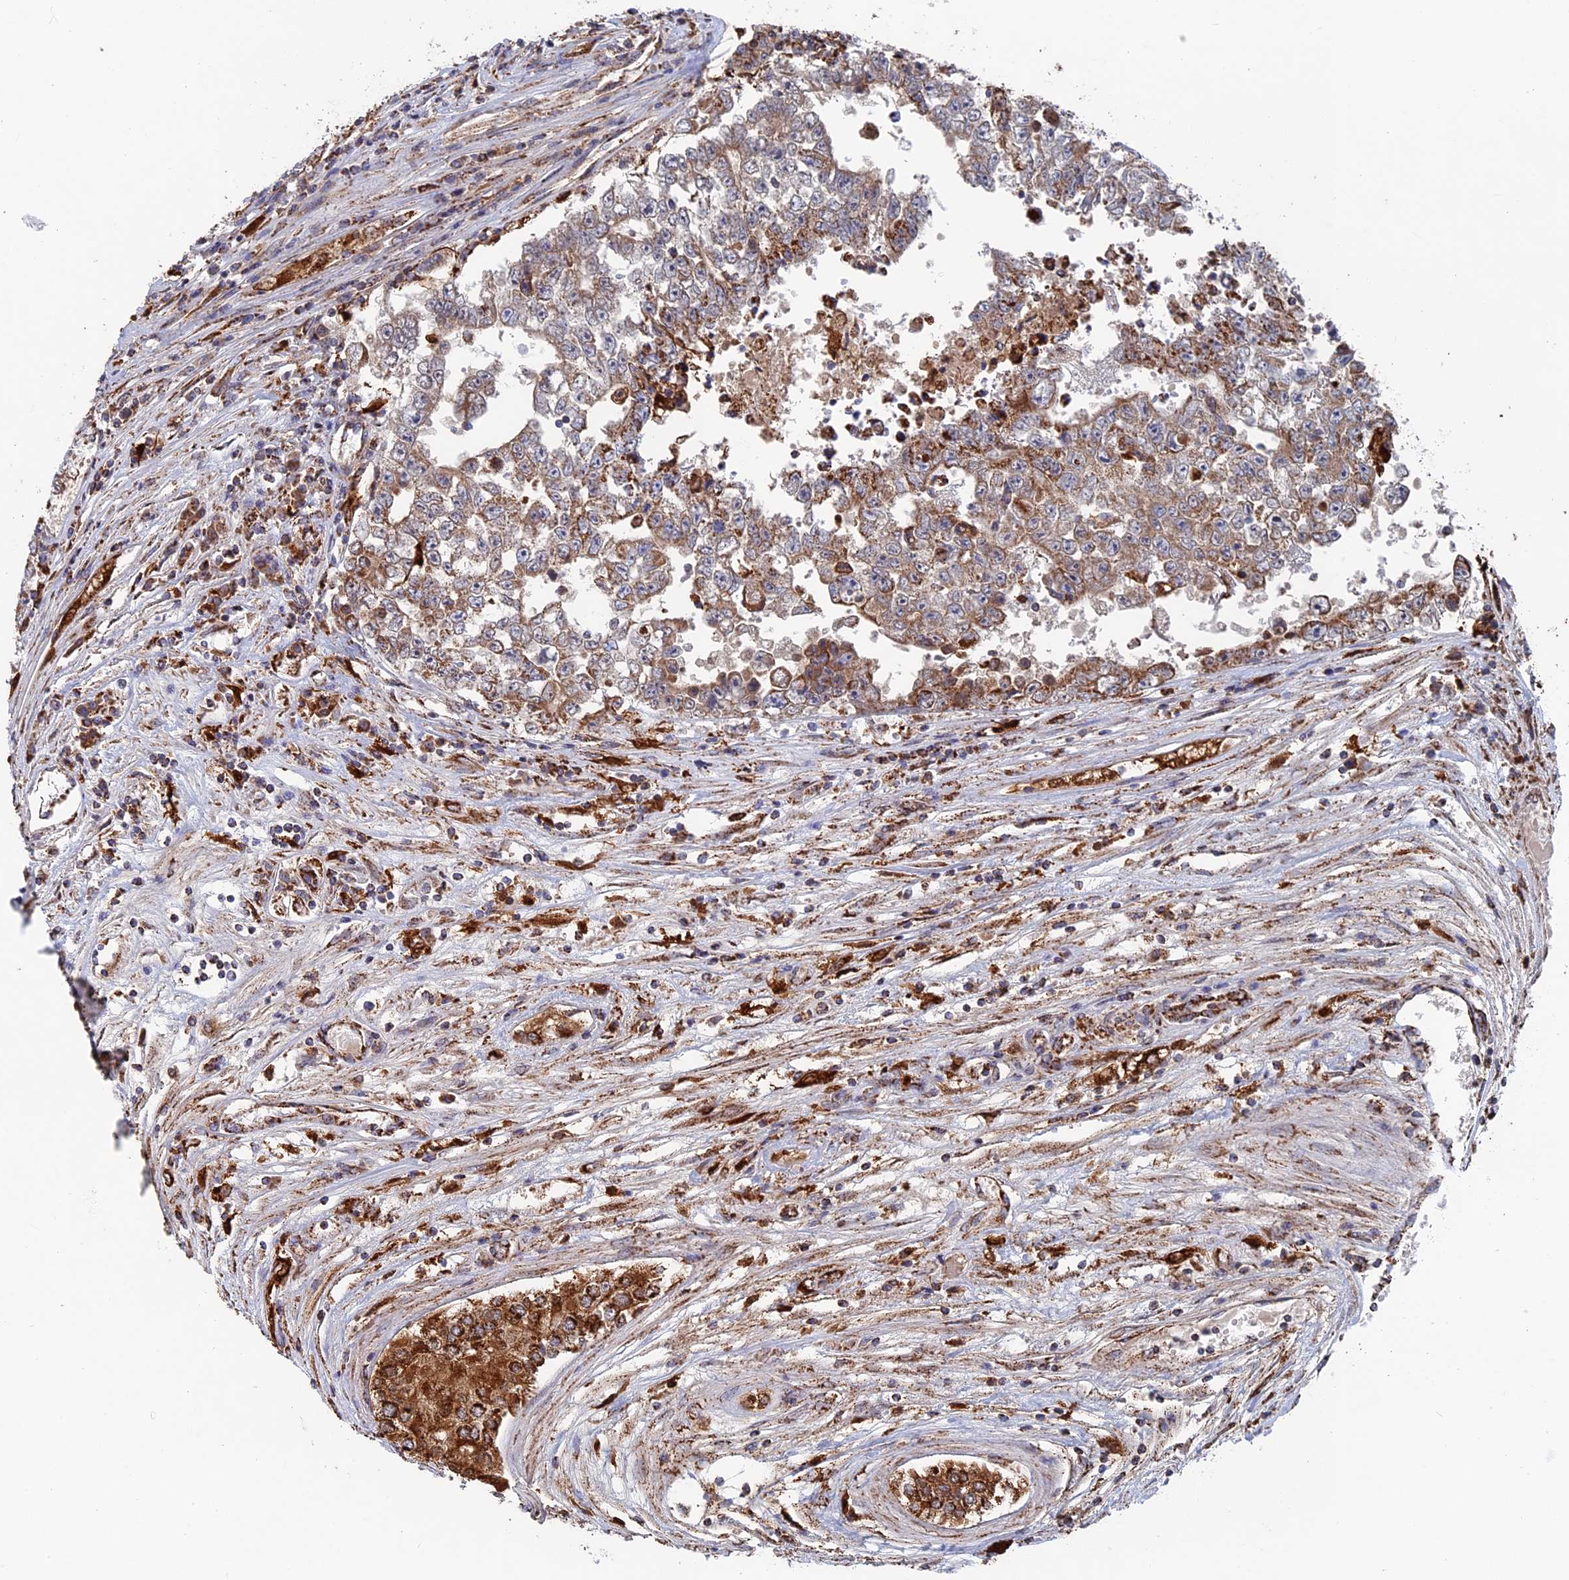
{"staining": {"intensity": "moderate", "quantity": ">75%", "location": "cytoplasmic/membranous"}, "tissue": "testis cancer", "cell_type": "Tumor cells", "image_type": "cancer", "snomed": [{"axis": "morphology", "description": "Carcinoma, Embryonal, NOS"}, {"axis": "topography", "description": "Testis"}], "caption": "Testis cancer (embryonal carcinoma) stained with DAB immunohistochemistry (IHC) shows medium levels of moderate cytoplasmic/membranous expression in approximately >75% of tumor cells.", "gene": "SEC24D", "patient": {"sex": "male", "age": 25}}